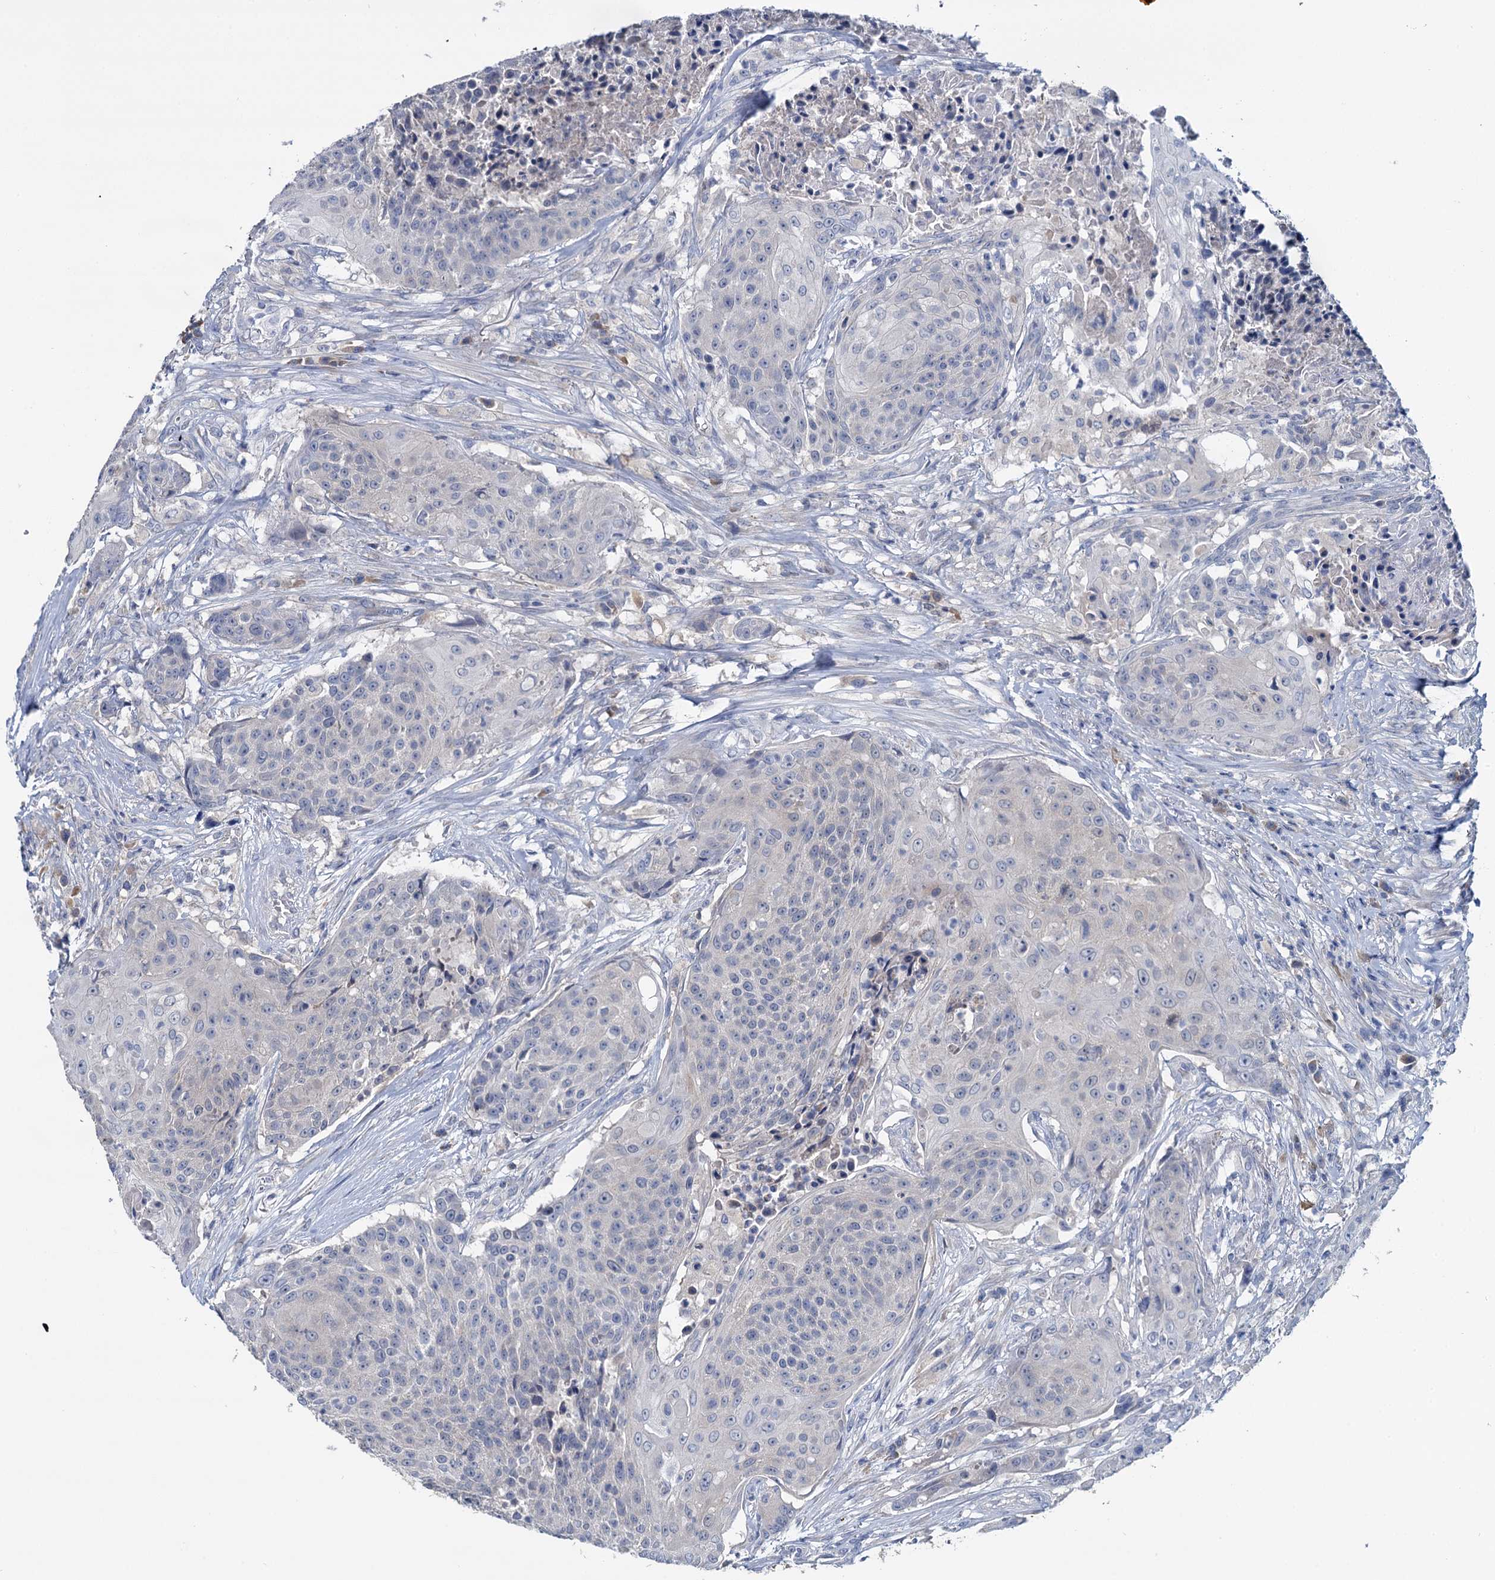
{"staining": {"intensity": "negative", "quantity": "none", "location": "none"}, "tissue": "urothelial cancer", "cell_type": "Tumor cells", "image_type": "cancer", "snomed": [{"axis": "morphology", "description": "Urothelial carcinoma, High grade"}, {"axis": "topography", "description": "Urinary bladder"}], "caption": "A photomicrograph of high-grade urothelial carcinoma stained for a protein reveals no brown staining in tumor cells.", "gene": "ANKRD42", "patient": {"sex": "female", "age": 63}}